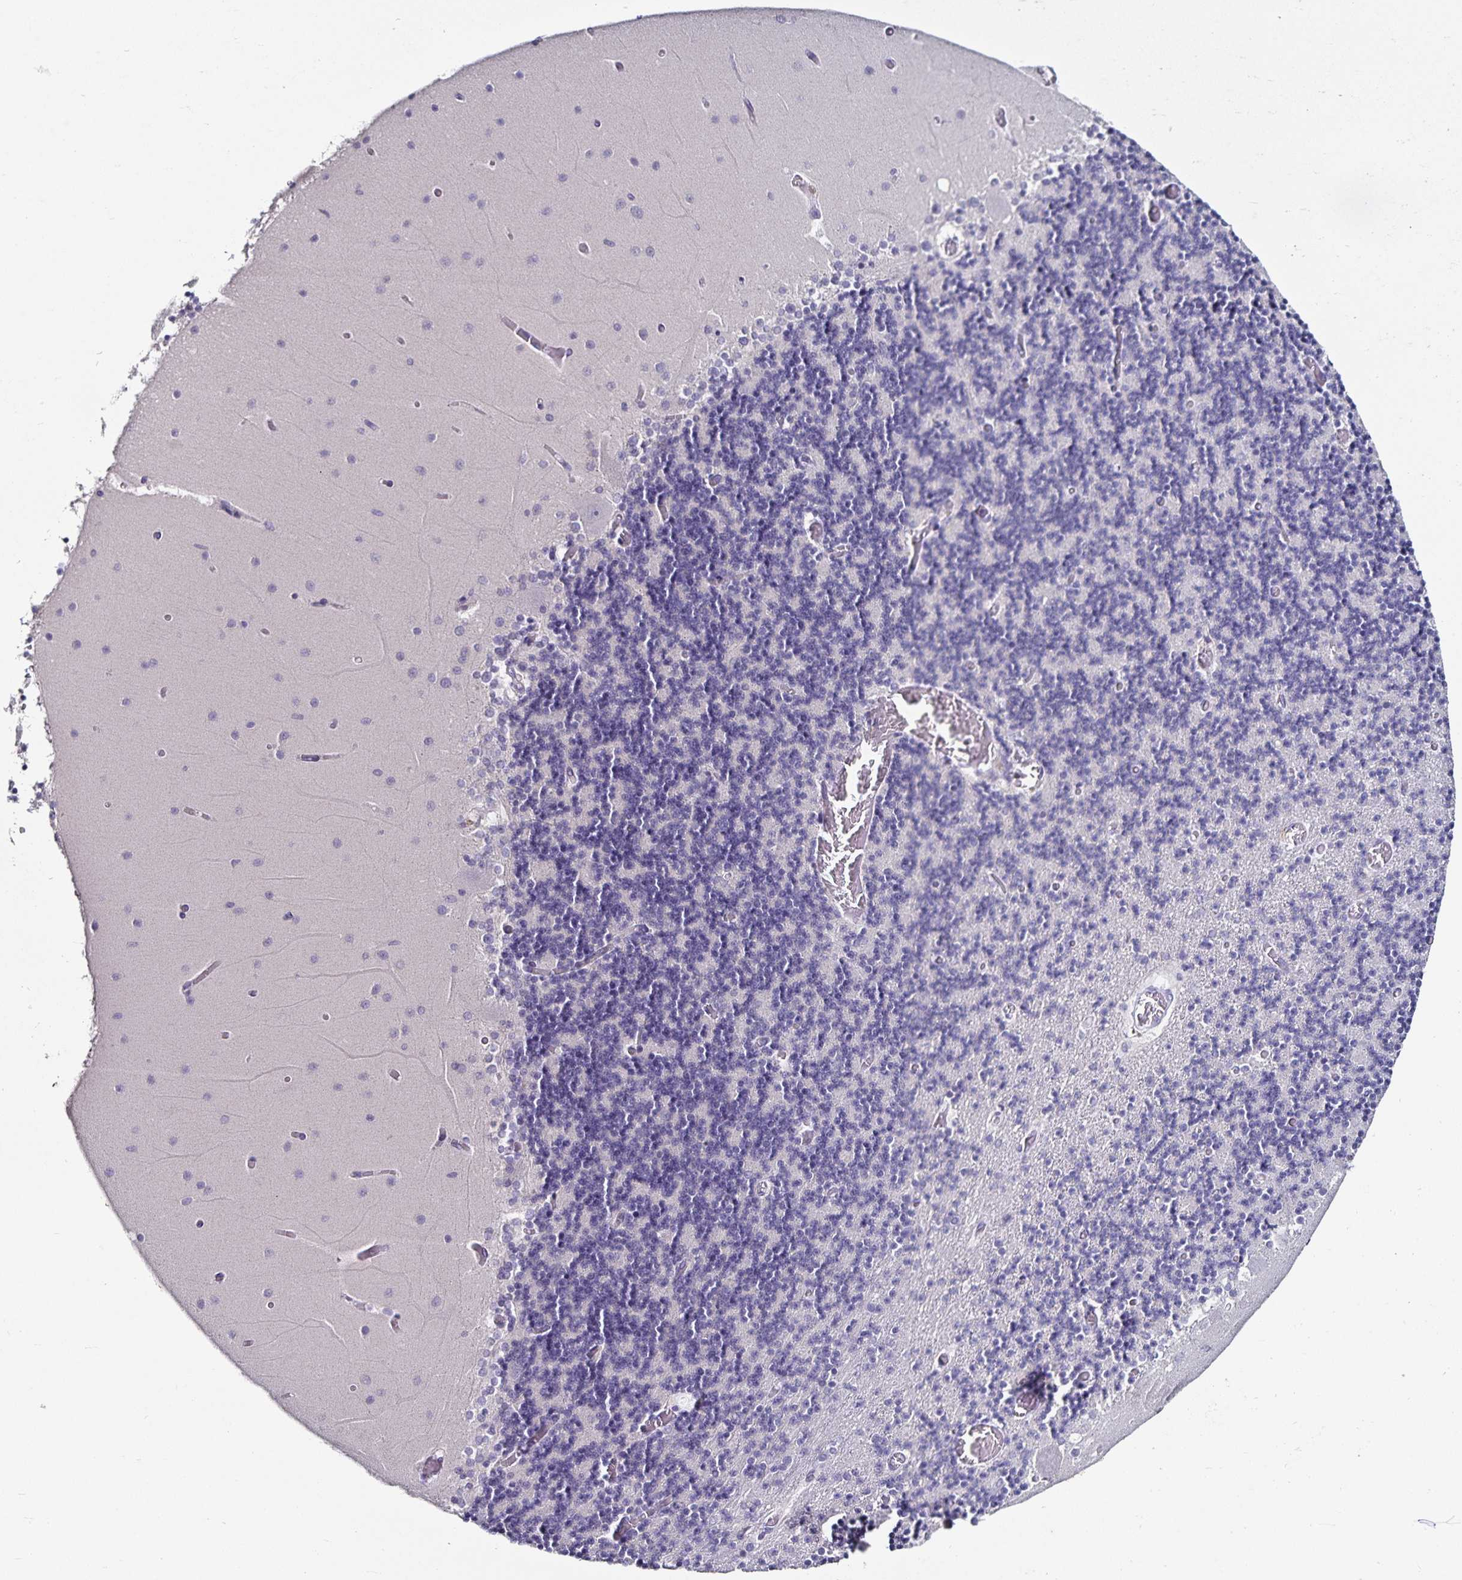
{"staining": {"intensity": "negative", "quantity": "none", "location": "none"}, "tissue": "cerebellum", "cell_type": "Cells in granular layer", "image_type": "normal", "snomed": [{"axis": "morphology", "description": "Normal tissue, NOS"}, {"axis": "topography", "description": "Cerebellum"}], "caption": "Human cerebellum stained for a protein using immunohistochemistry exhibits no staining in cells in granular layer.", "gene": "TTR", "patient": {"sex": "female", "age": 28}}